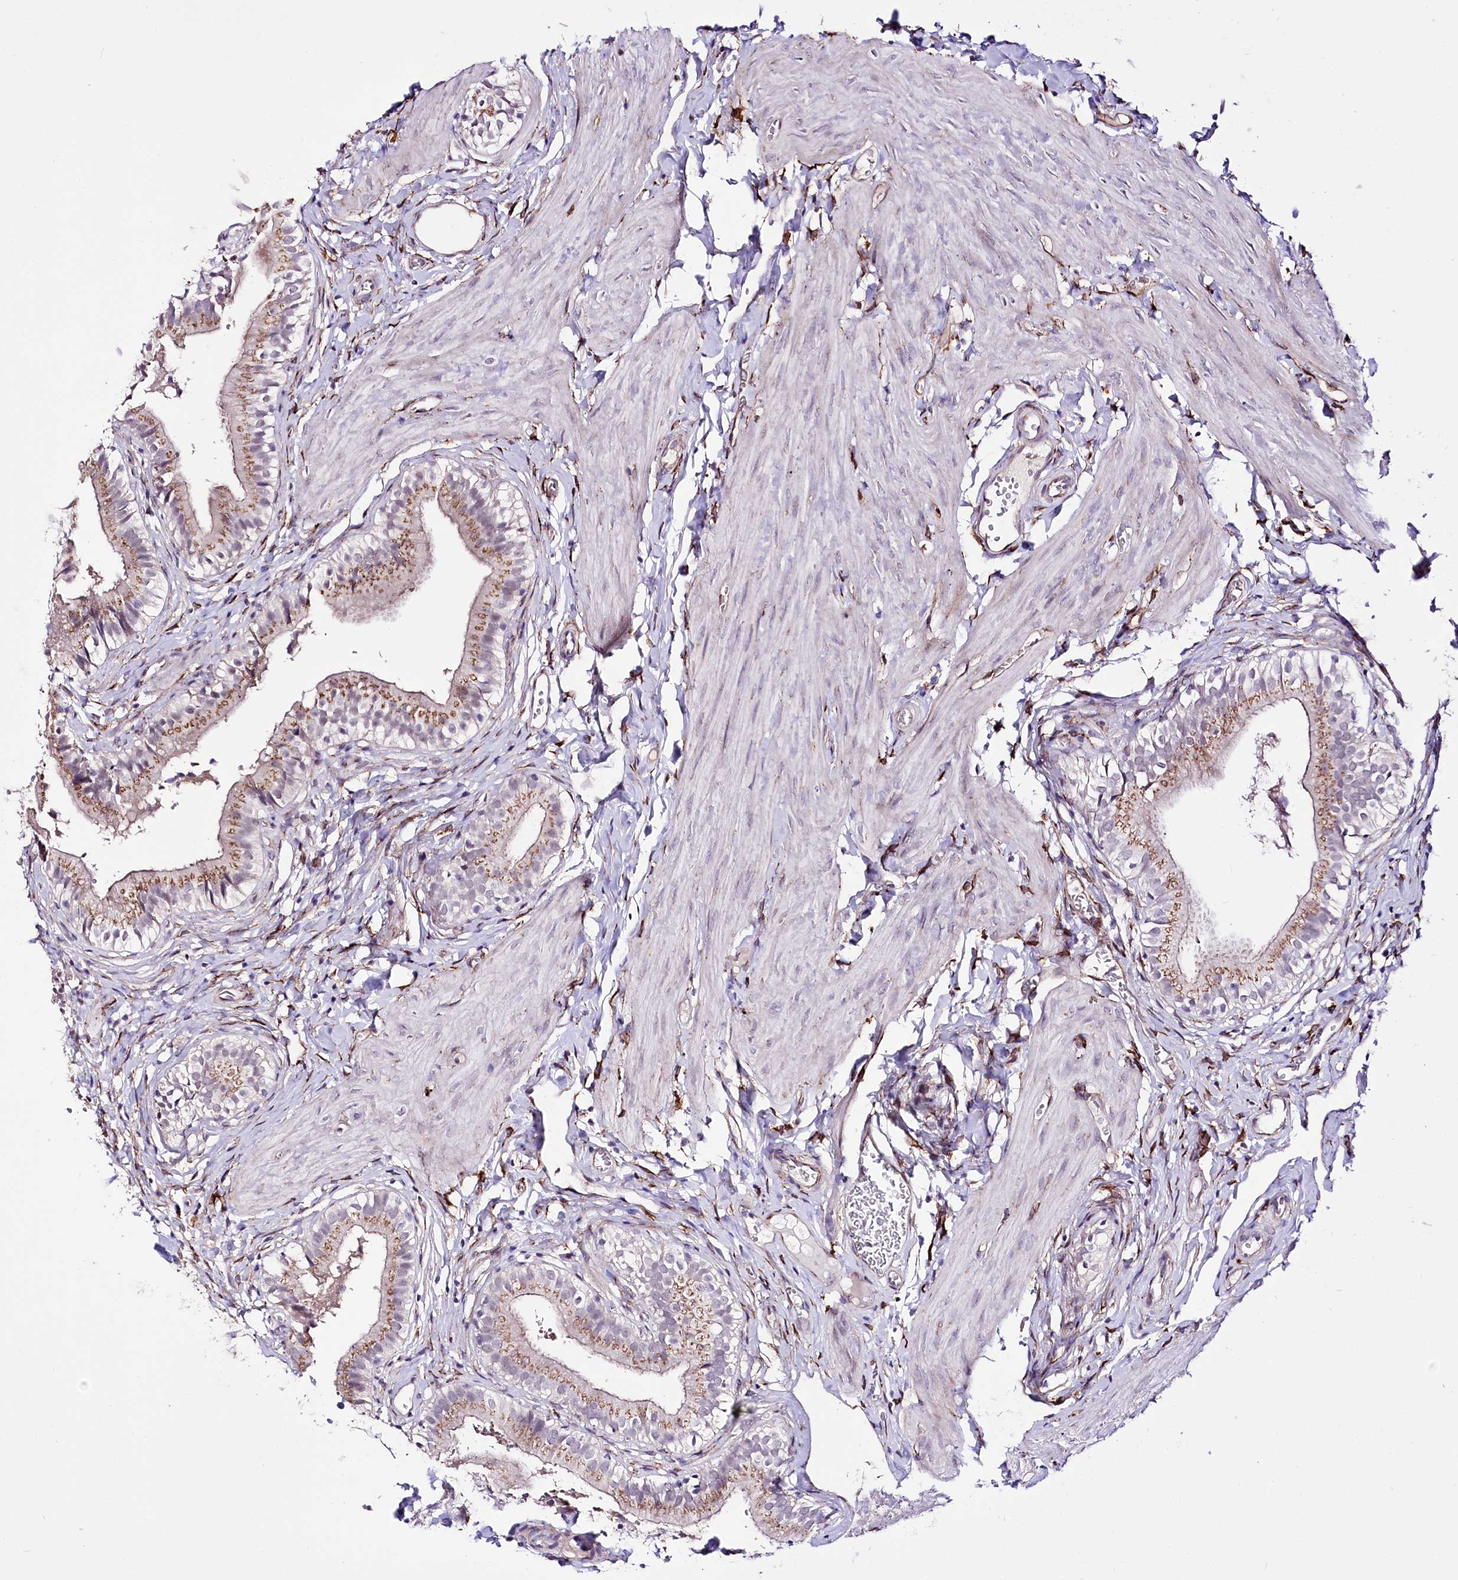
{"staining": {"intensity": "moderate", "quantity": ">75%", "location": "cytoplasmic/membranous"}, "tissue": "gallbladder", "cell_type": "Glandular cells", "image_type": "normal", "snomed": [{"axis": "morphology", "description": "Normal tissue, NOS"}, {"axis": "topography", "description": "Gallbladder"}], "caption": "Human gallbladder stained with a brown dye demonstrates moderate cytoplasmic/membranous positive staining in approximately >75% of glandular cells.", "gene": "WWC1", "patient": {"sex": "female", "age": 47}}